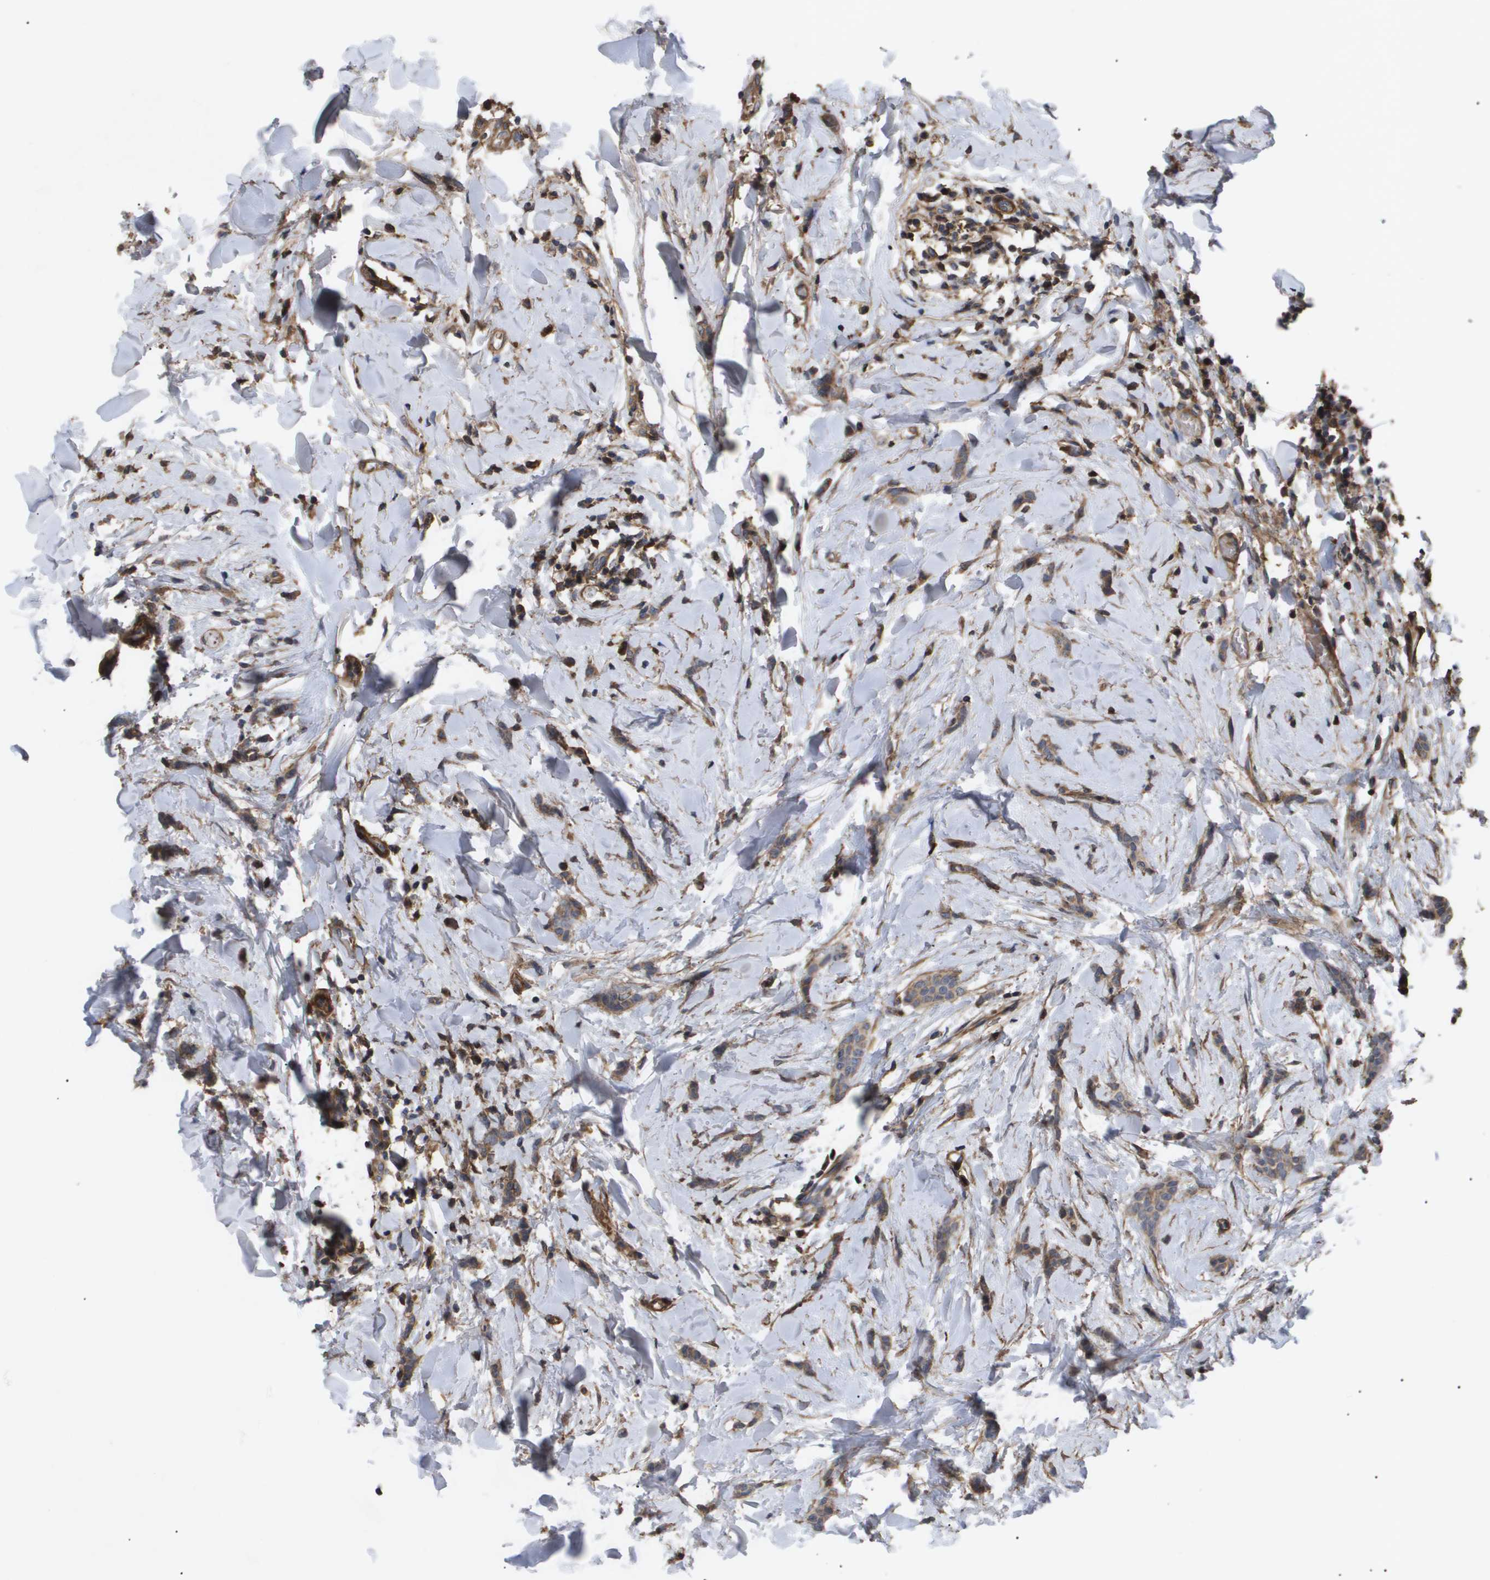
{"staining": {"intensity": "moderate", "quantity": ">75%", "location": "cytoplasmic/membranous"}, "tissue": "breast cancer", "cell_type": "Tumor cells", "image_type": "cancer", "snomed": [{"axis": "morphology", "description": "Lobular carcinoma"}, {"axis": "topography", "description": "Skin"}, {"axis": "topography", "description": "Breast"}], "caption": "Immunohistochemistry (IHC) of human lobular carcinoma (breast) exhibits medium levels of moderate cytoplasmic/membranous staining in approximately >75% of tumor cells. (Brightfield microscopy of DAB IHC at high magnification).", "gene": "TNS1", "patient": {"sex": "female", "age": 46}}